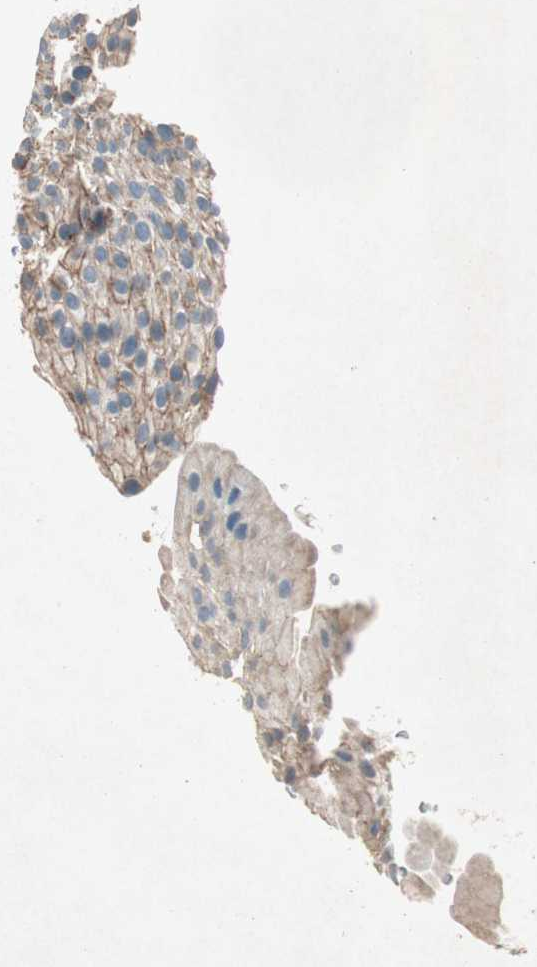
{"staining": {"intensity": "moderate", "quantity": ">75%", "location": "cytoplasmic/membranous"}, "tissue": "urothelial cancer", "cell_type": "Tumor cells", "image_type": "cancer", "snomed": [{"axis": "morphology", "description": "Urothelial carcinoma, Low grade"}, {"axis": "topography", "description": "Smooth muscle"}, {"axis": "topography", "description": "Urinary bladder"}], "caption": "IHC micrograph of urothelial cancer stained for a protein (brown), which demonstrates medium levels of moderate cytoplasmic/membranous positivity in about >75% of tumor cells.", "gene": "NKAIN1", "patient": {"sex": "male", "age": 60}}